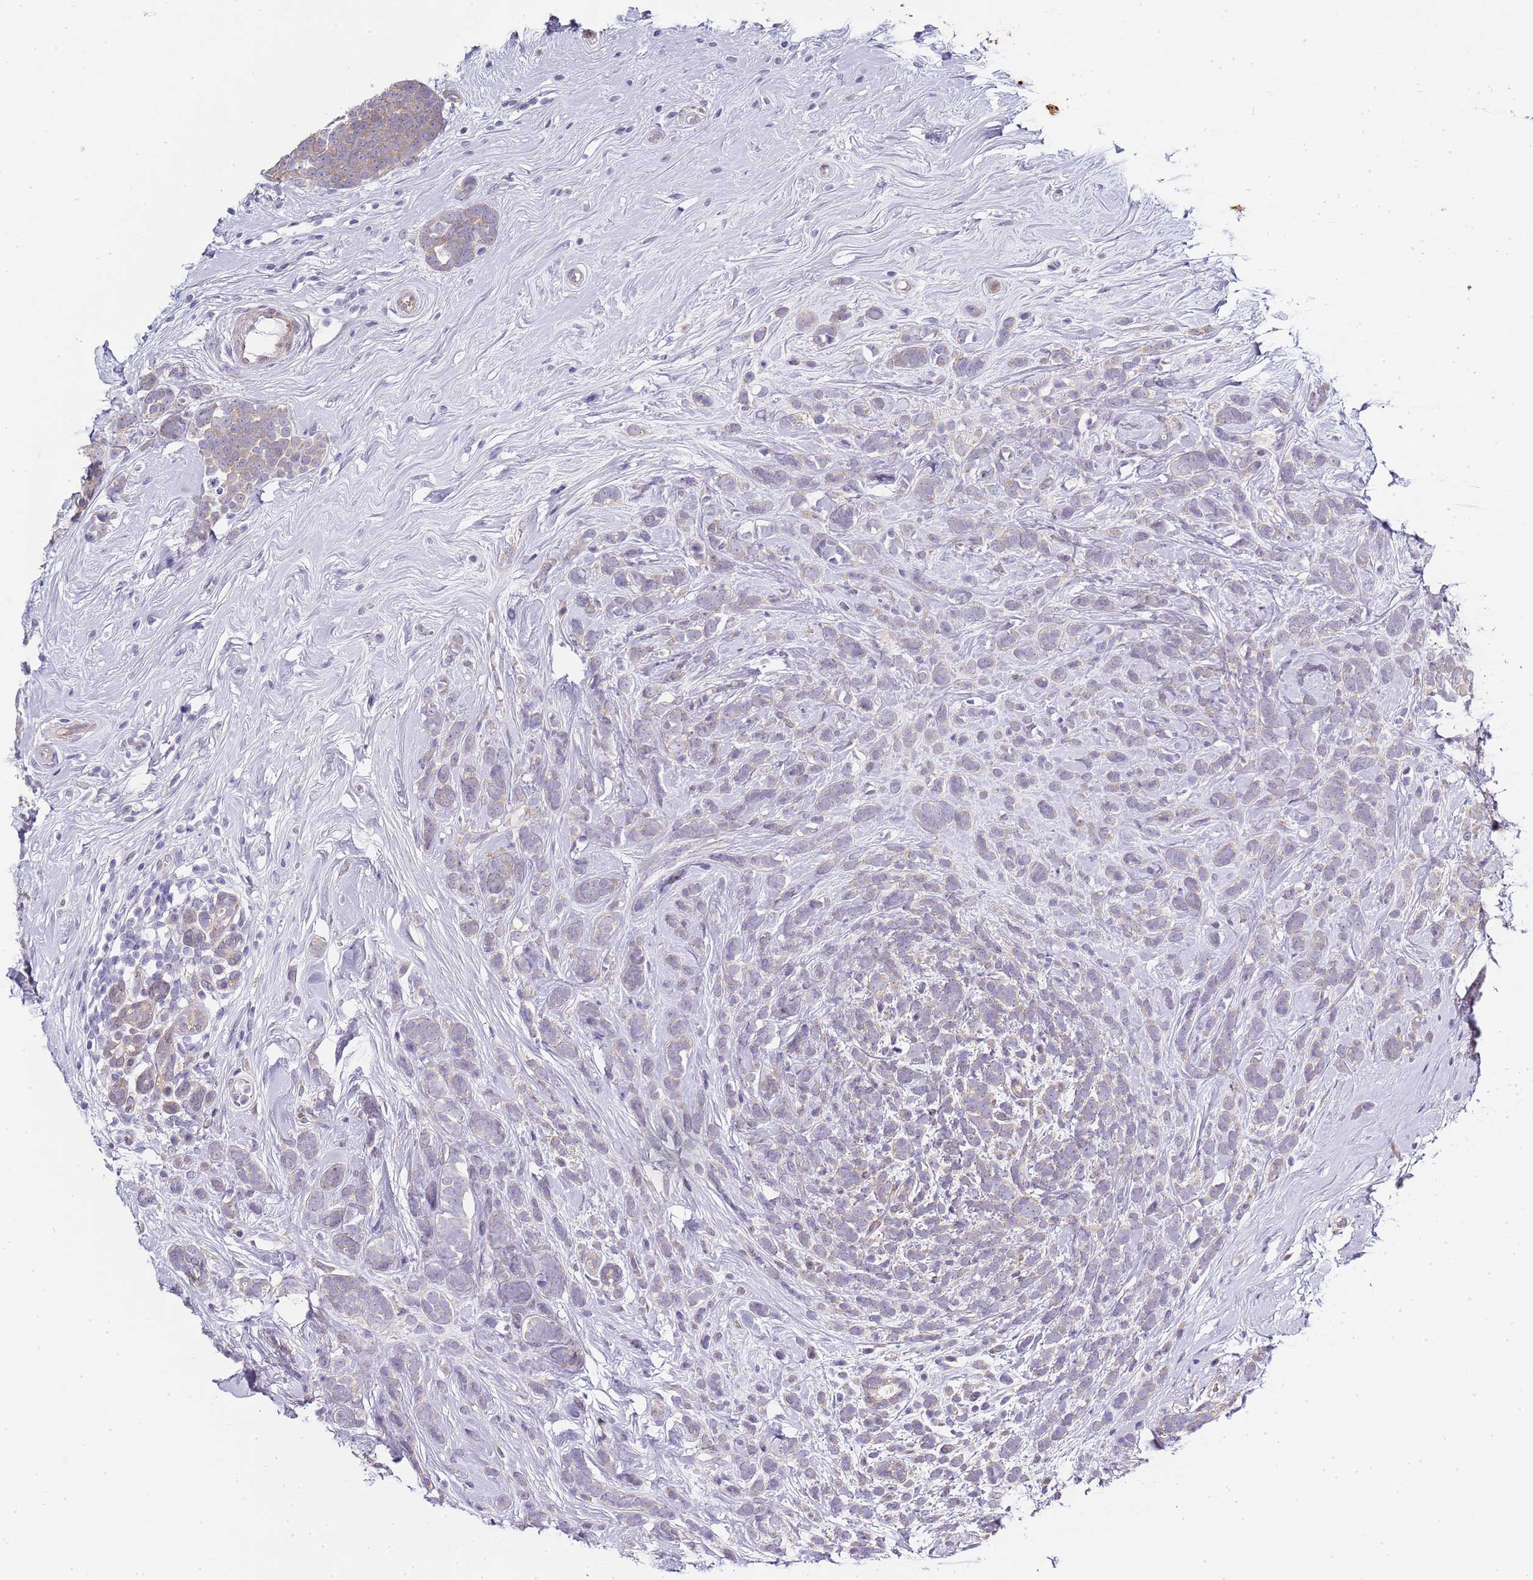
{"staining": {"intensity": "weak", "quantity": "<25%", "location": "cytoplasmic/membranous"}, "tissue": "breast cancer", "cell_type": "Tumor cells", "image_type": "cancer", "snomed": [{"axis": "morphology", "description": "Lobular carcinoma"}, {"axis": "topography", "description": "Breast"}], "caption": "Immunohistochemical staining of human breast lobular carcinoma shows no significant expression in tumor cells.", "gene": "TBC1D9", "patient": {"sex": "female", "age": 58}}